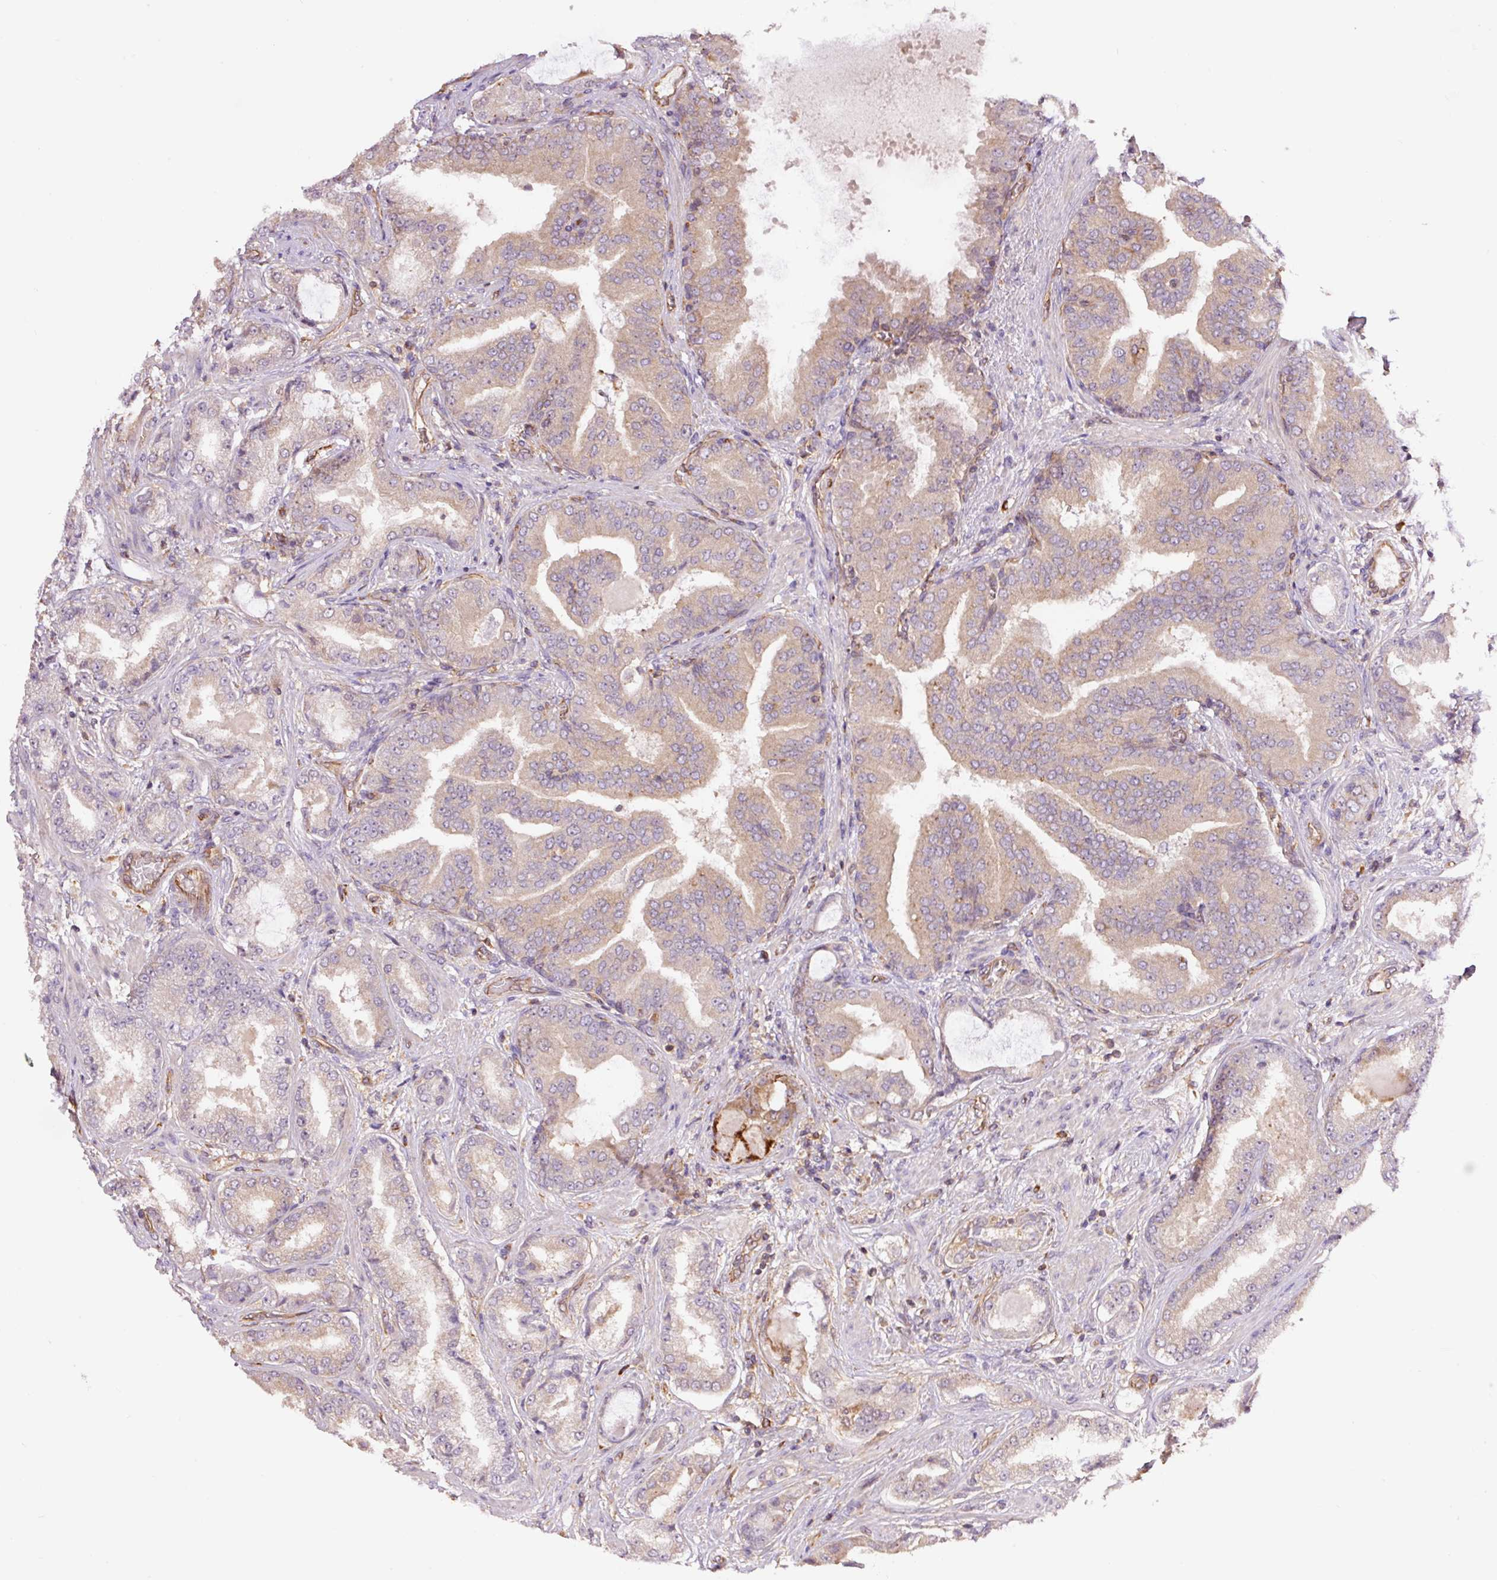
{"staining": {"intensity": "weak", "quantity": "25%-75%", "location": "cytoplasmic/membranous"}, "tissue": "prostate cancer", "cell_type": "Tumor cells", "image_type": "cancer", "snomed": [{"axis": "morphology", "description": "Adenocarcinoma, High grade"}, {"axis": "topography", "description": "Prostate"}], "caption": "Prostate cancer tissue reveals weak cytoplasmic/membranous positivity in approximately 25%-75% of tumor cells", "gene": "PCK2", "patient": {"sex": "male", "age": 68}}